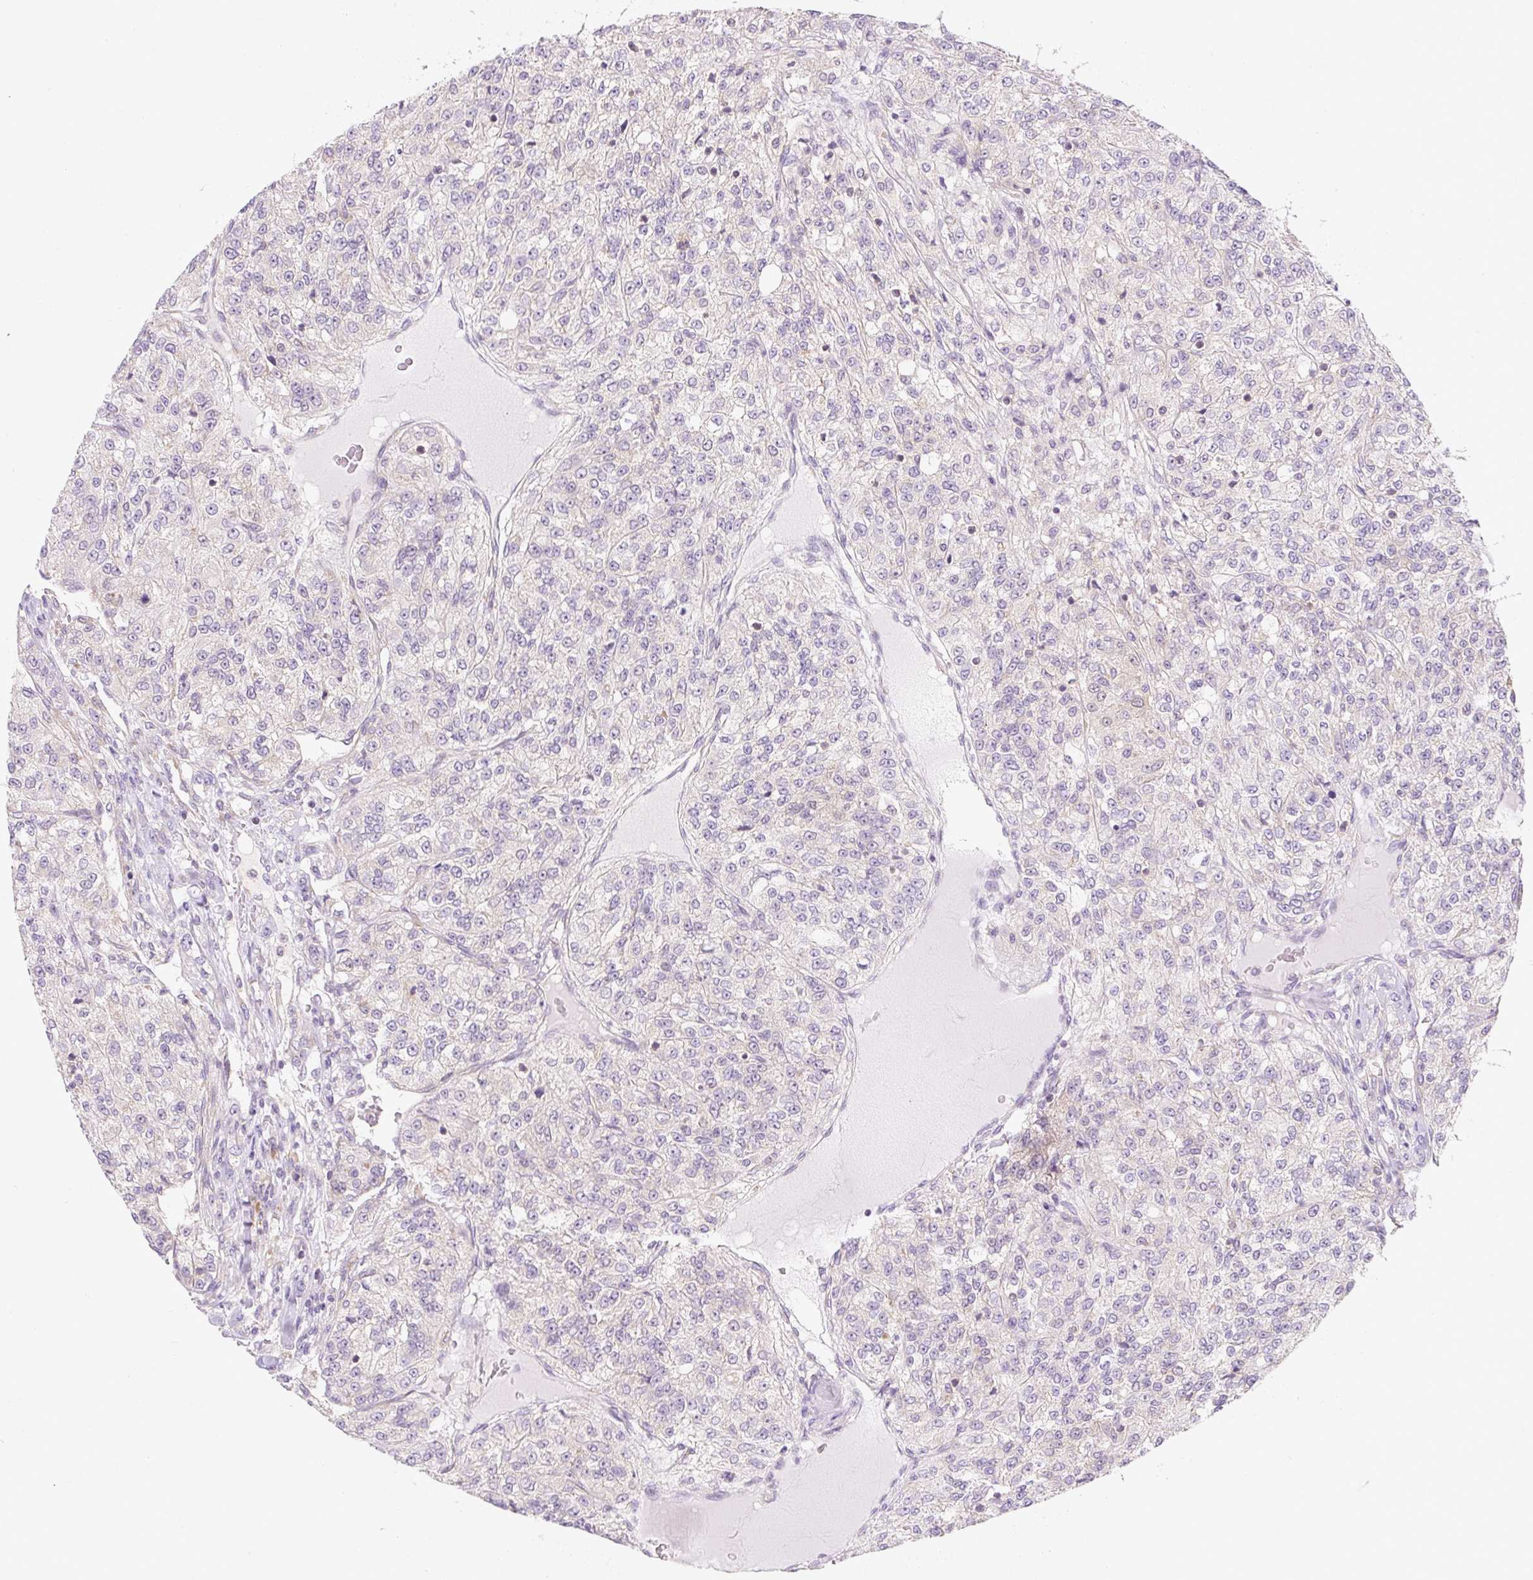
{"staining": {"intensity": "negative", "quantity": "none", "location": "none"}, "tissue": "renal cancer", "cell_type": "Tumor cells", "image_type": "cancer", "snomed": [{"axis": "morphology", "description": "Adenocarcinoma, NOS"}, {"axis": "topography", "description": "Kidney"}], "caption": "Immunohistochemical staining of human renal cancer demonstrates no significant positivity in tumor cells.", "gene": "RPL18A", "patient": {"sex": "female", "age": 63}}